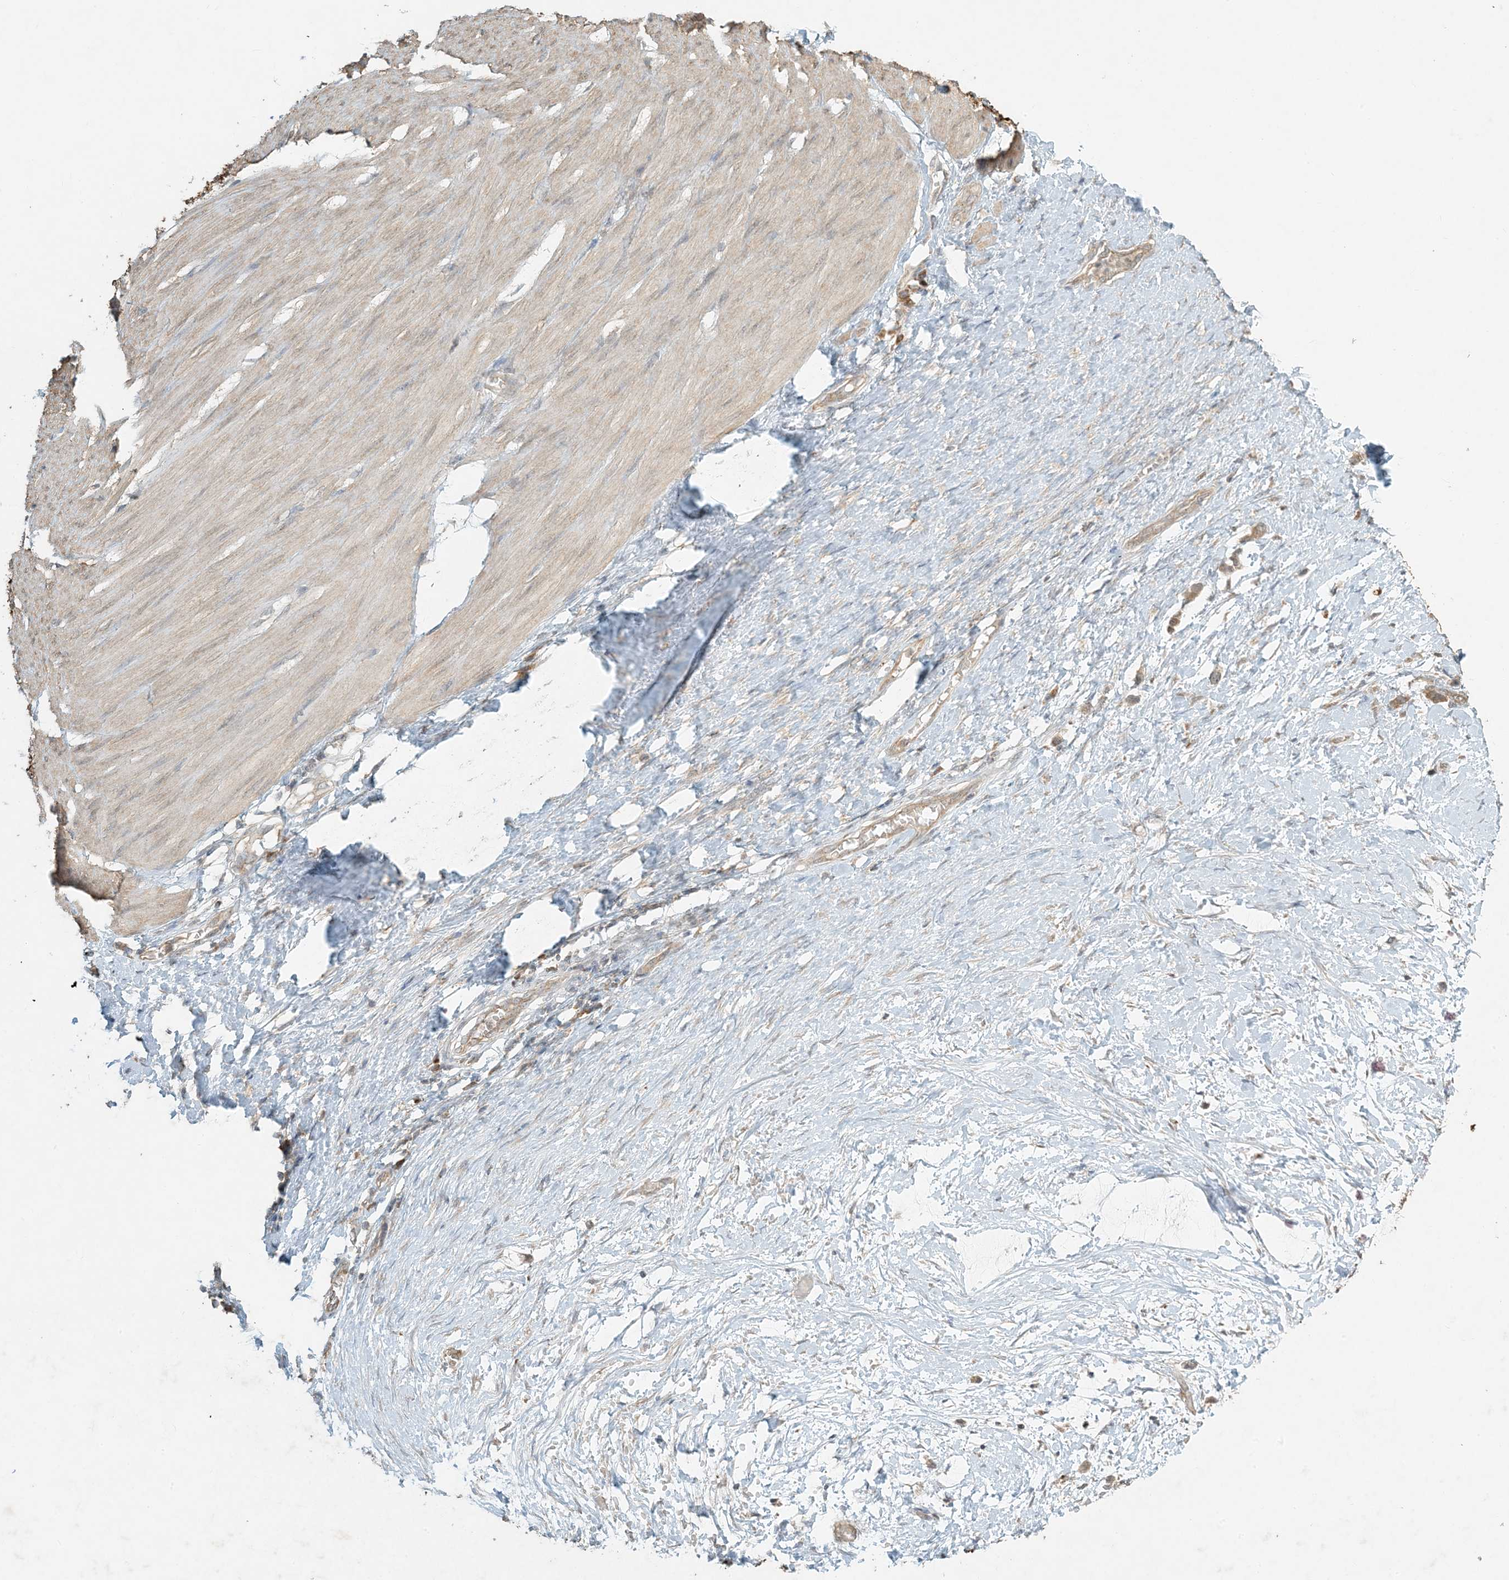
{"staining": {"intensity": "moderate", "quantity": ">75%", "location": "cytoplasmic/membranous"}, "tissue": "smooth muscle", "cell_type": "Smooth muscle cells", "image_type": "normal", "snomed": [{"axis": "morphology", "description": "Normal tissue, NOS"}, {"axis": "morphology", "description": "Adenocarcinoma, NOS"}, {"axis": "topography", "description": "Colon"}, {"axis": "topography", "description": "Peripheral nerve tissue"}], "caption": "Smooth muscle cells exhibit moderate cytoplasmic/membranous expression in approximately >75% of cells in normal smooth muscle. (DAB (3,3'-diaminobenzidine) = brown stain, brightfield microscopy at high magnification).", "gene": "MCOLN1", "patient": {"sex": "male", "age": 14}}